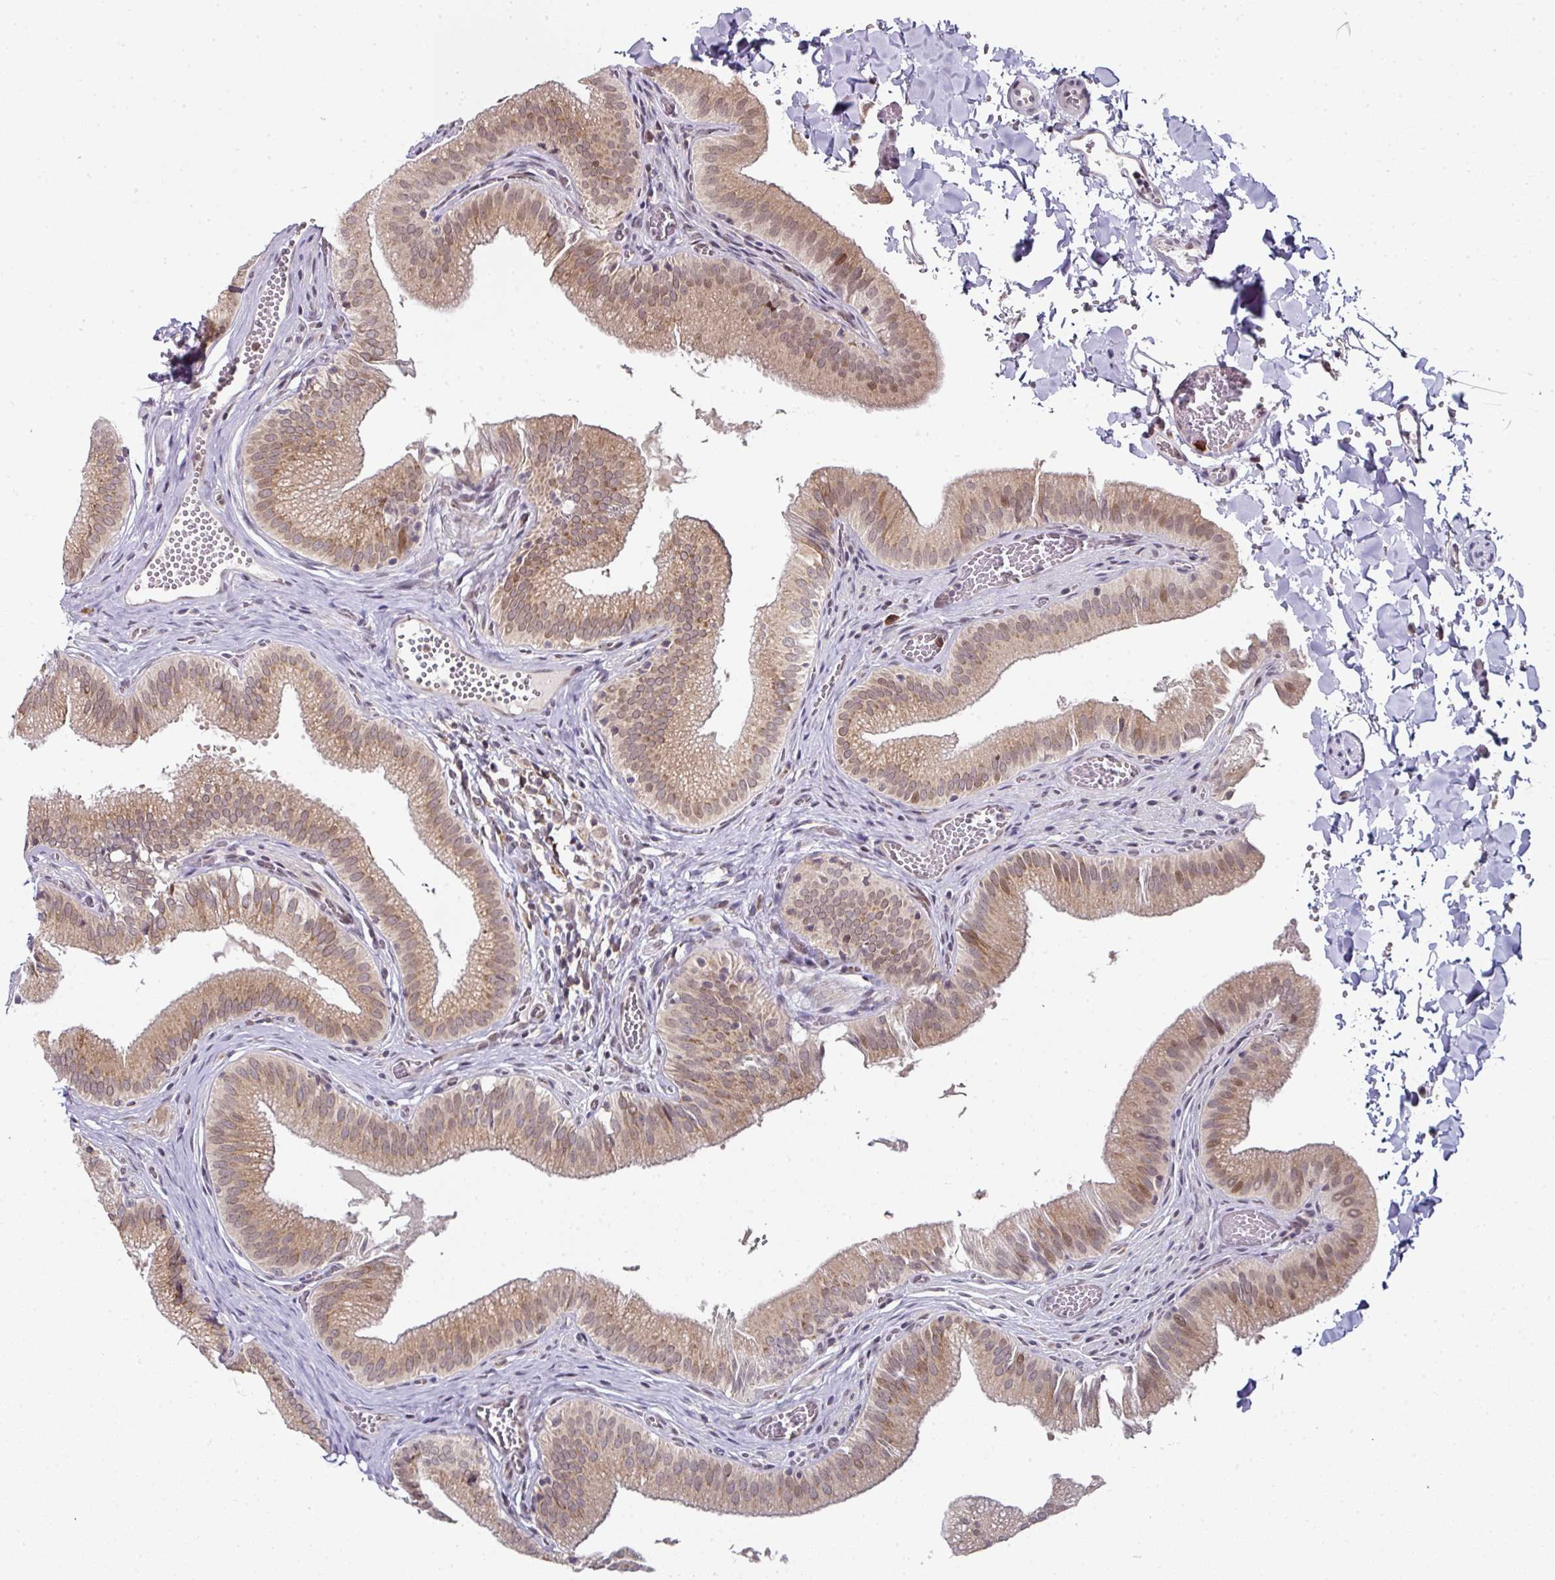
{"staining": {"intensity": "moderate", "quantity": ">75%", "location": "cytoplasmic/membranous"}, "tissue": "gallbladder", "cell_type": "Glandular cells", "image_type": "normal", "snomed": [{"axis": "morphology", "description": "Normal tissue, NOS"}, {"axis": "topography", "description": "Gallbladder"}, {"axis": "topography", "description": "Peripheral nerve tissue"}], "caption": "Human gallbladder stained for a protein (brown) shows moderate cytoplasmic/membranous positive staining in about >75% of glandular cells.", "gene": "APOLD1", "patient": {"sex": "male", "age": 17}}